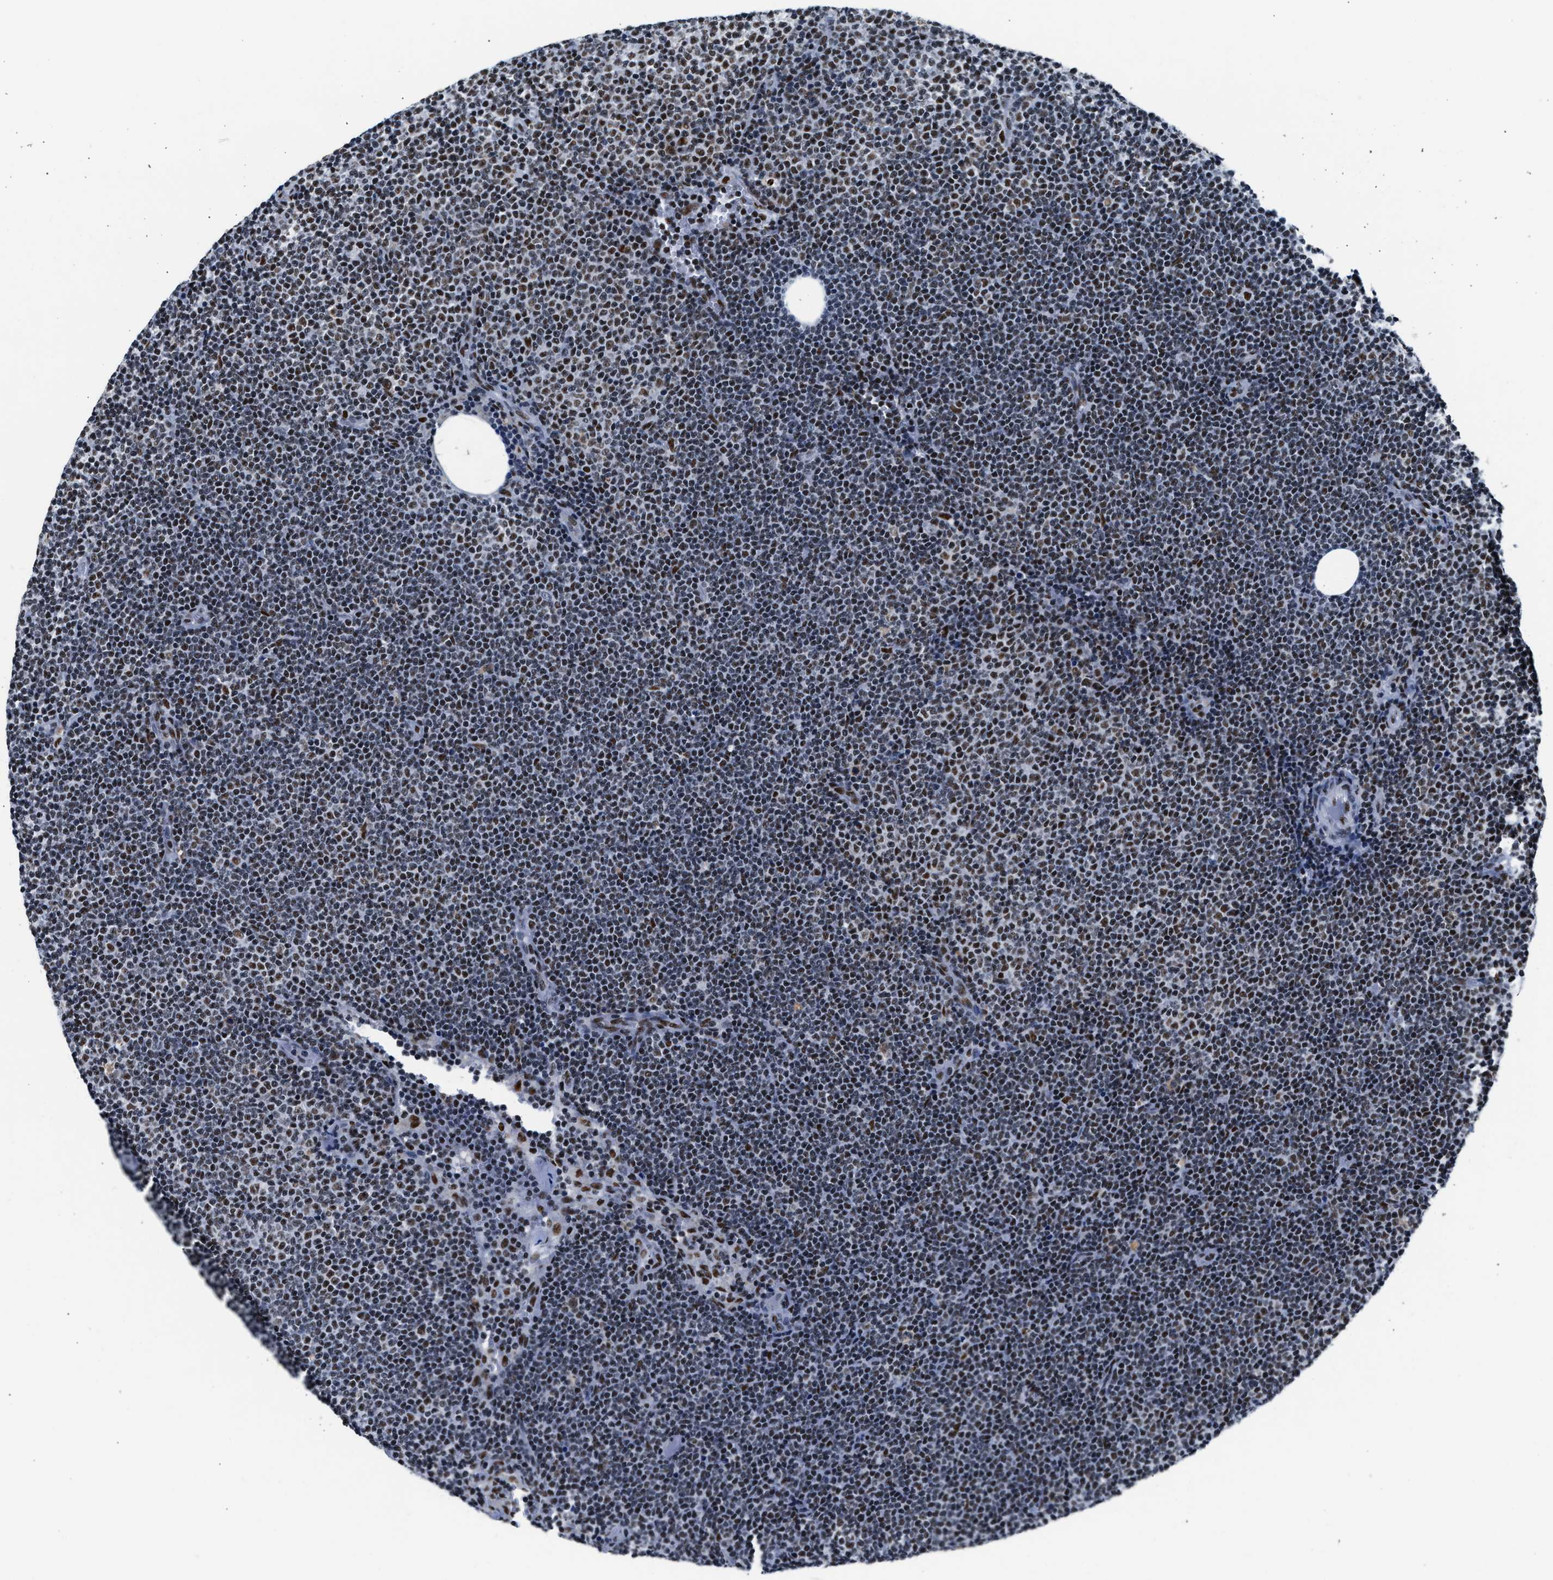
{"staining": {"intensity": "moderate", "quantity": "25%-75%", "location": "nuclear"}, "tissue": "lymphoma", "cell_type": "Tumor cells", "image_type": "cancer", "snomed": [{"axis": "morphology", "description": "Malignant lymphoma, non-Hodgkin's type, Low grade"}, {"axis": "topography", "description": "Lymph node"}], "caption": "DAB (3,3'-diaminobenzidine) immunohistochemical staining of human lymphoma reveals moderate nuclear protein staining in approximately 25%-75% of tumor cells. (brown staining indicates protein expression, while blue staining denotes nuclei).", "gene": "RAD50", "patient": {"sex": "female", "age": 53}}